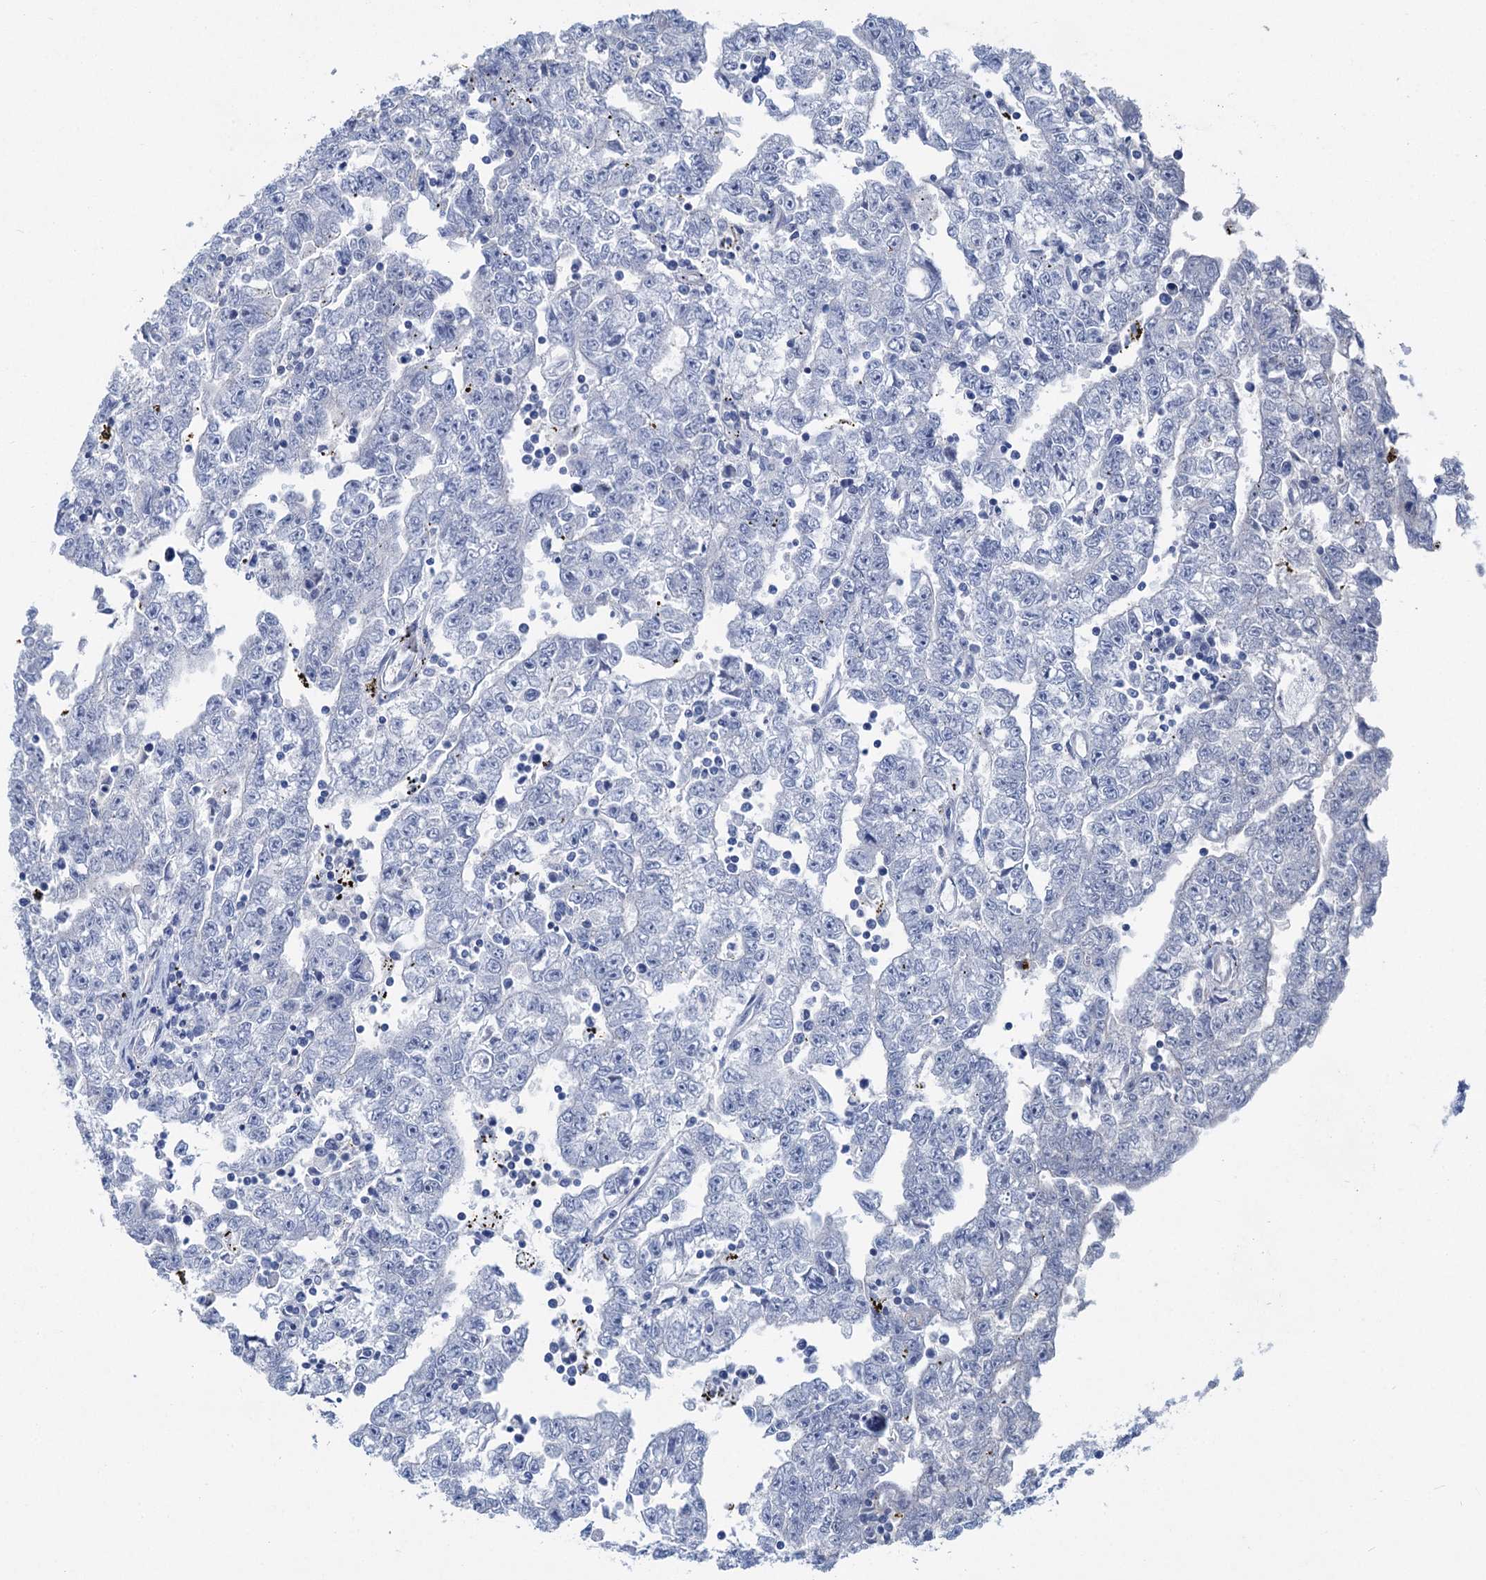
{"staining": {"intensity": "negative", "quantity": "none", "location": "none"}, "tissue": "testis cancer", "cell_type": "Tumor cells", "image_type": "cancer", "snomed": [{"axis": "morphology", "description": "Carcinoma, Embryonal, NOS"}, {"axis": "topography", "description": "Testis"}], "caption": "An immunohistochemistry (IHC) photomicrograph of testis cancer is shown. There is no staining in tumor cells of testis cancer. (DAB IHC with hematoxylin counter stain).", "gene": "CHDH", "patient": {"sex": "male", "age": 25}}